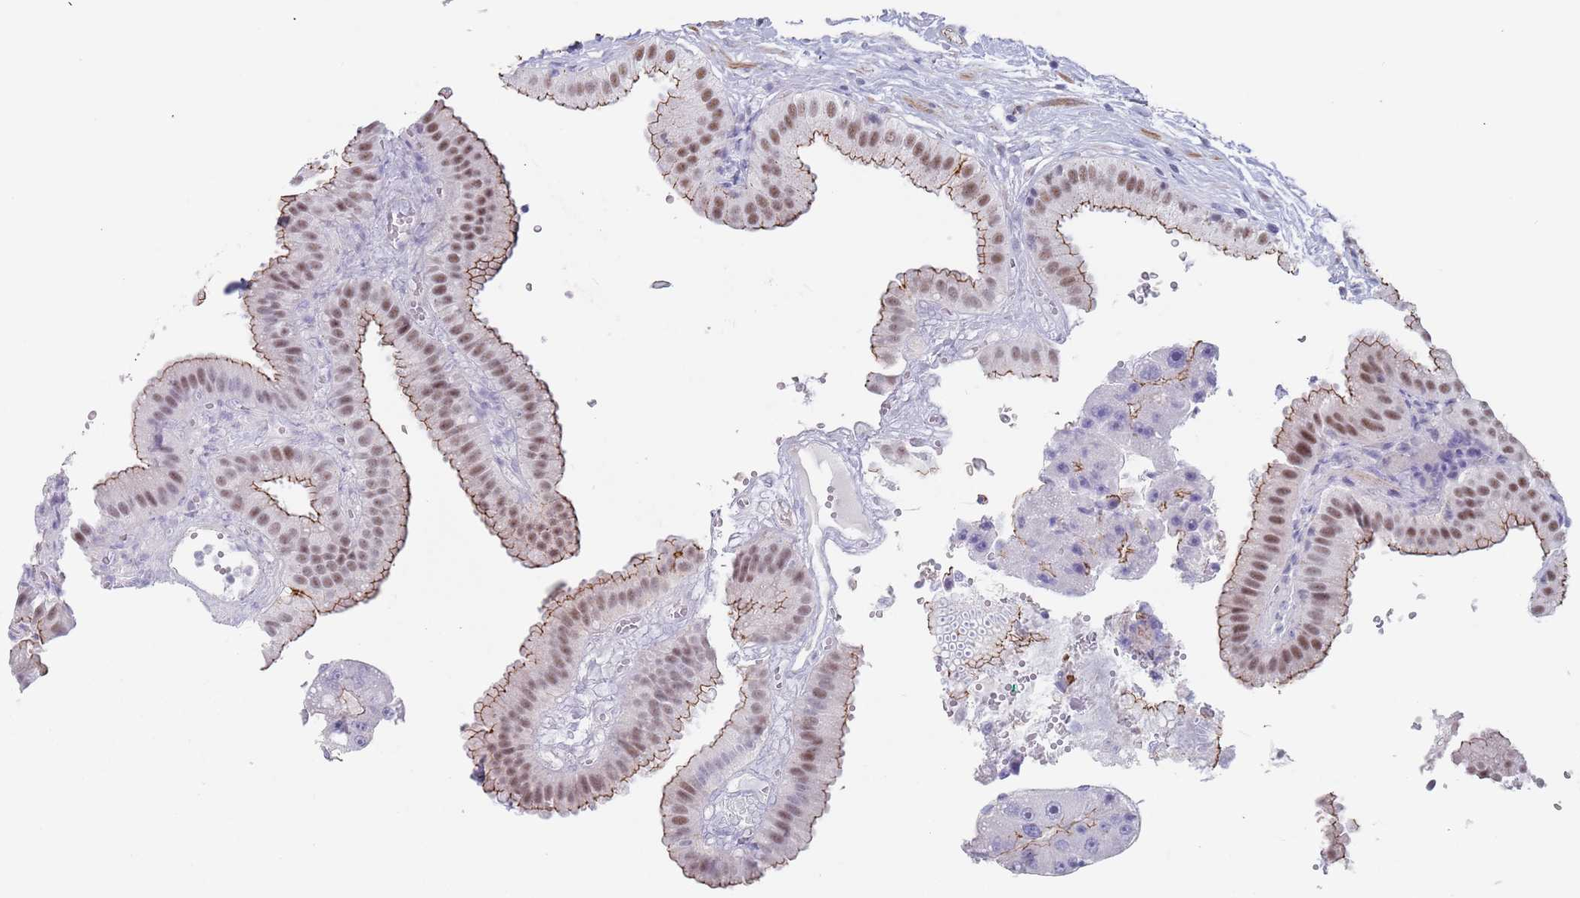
{"staining": {"intensity": "moderate", "quantity": ">75%", "location": "cytoplasmic/membranous,nuclear"}, "tissue": "gallbladder", "cell_type": "Glandular cells", "image_type": "normal", "snomed": [{"axis": "morphology", "description": "Normal tissue, NOS"}, {"axis": "topography", "description": "Gallbladder"}], "caption": "Gallbladder stained with a protein marker displays moderate staining in glandular cells.", "gene": "OR5A2", "patient": {"sex": "female", "age": 61}}